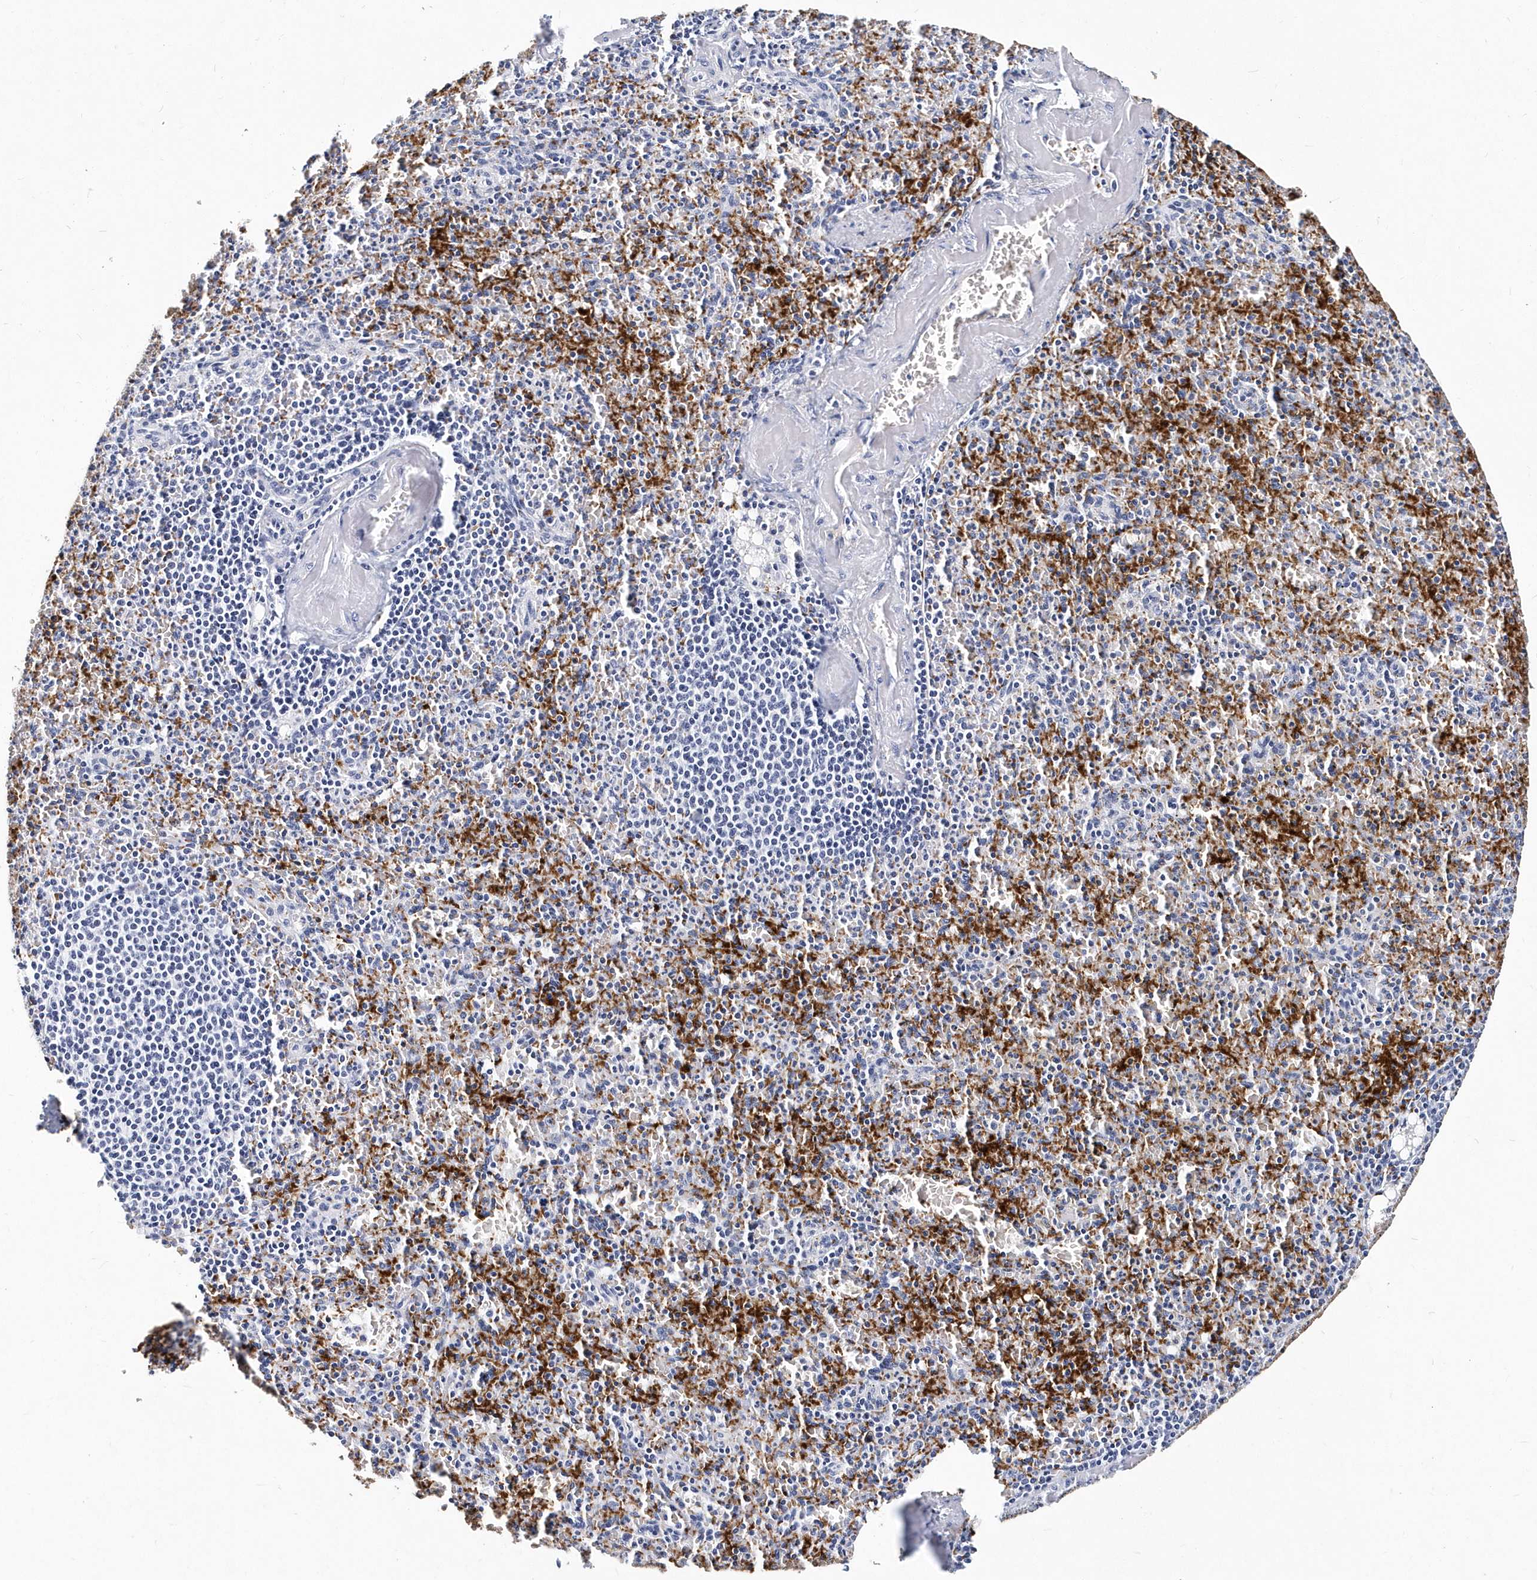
{"staining": {"intensity": "negative", "quantity": "none", "location": "none"}, "tissue": "spleen", "cell_type": "Cells in red pulp", "image_type": "normal", "snomed": [{"axis": "morphology", "description": "Normal tissue, NOS"}, {"axis": "topography", "description": "Spleen"}], "caption": "DAB immunohistochemical staining of normal spleen displays no significant staining in cells in red pulp.", "gene": "ITGA2B", "patient": {"sex": "female", "age": 74}}